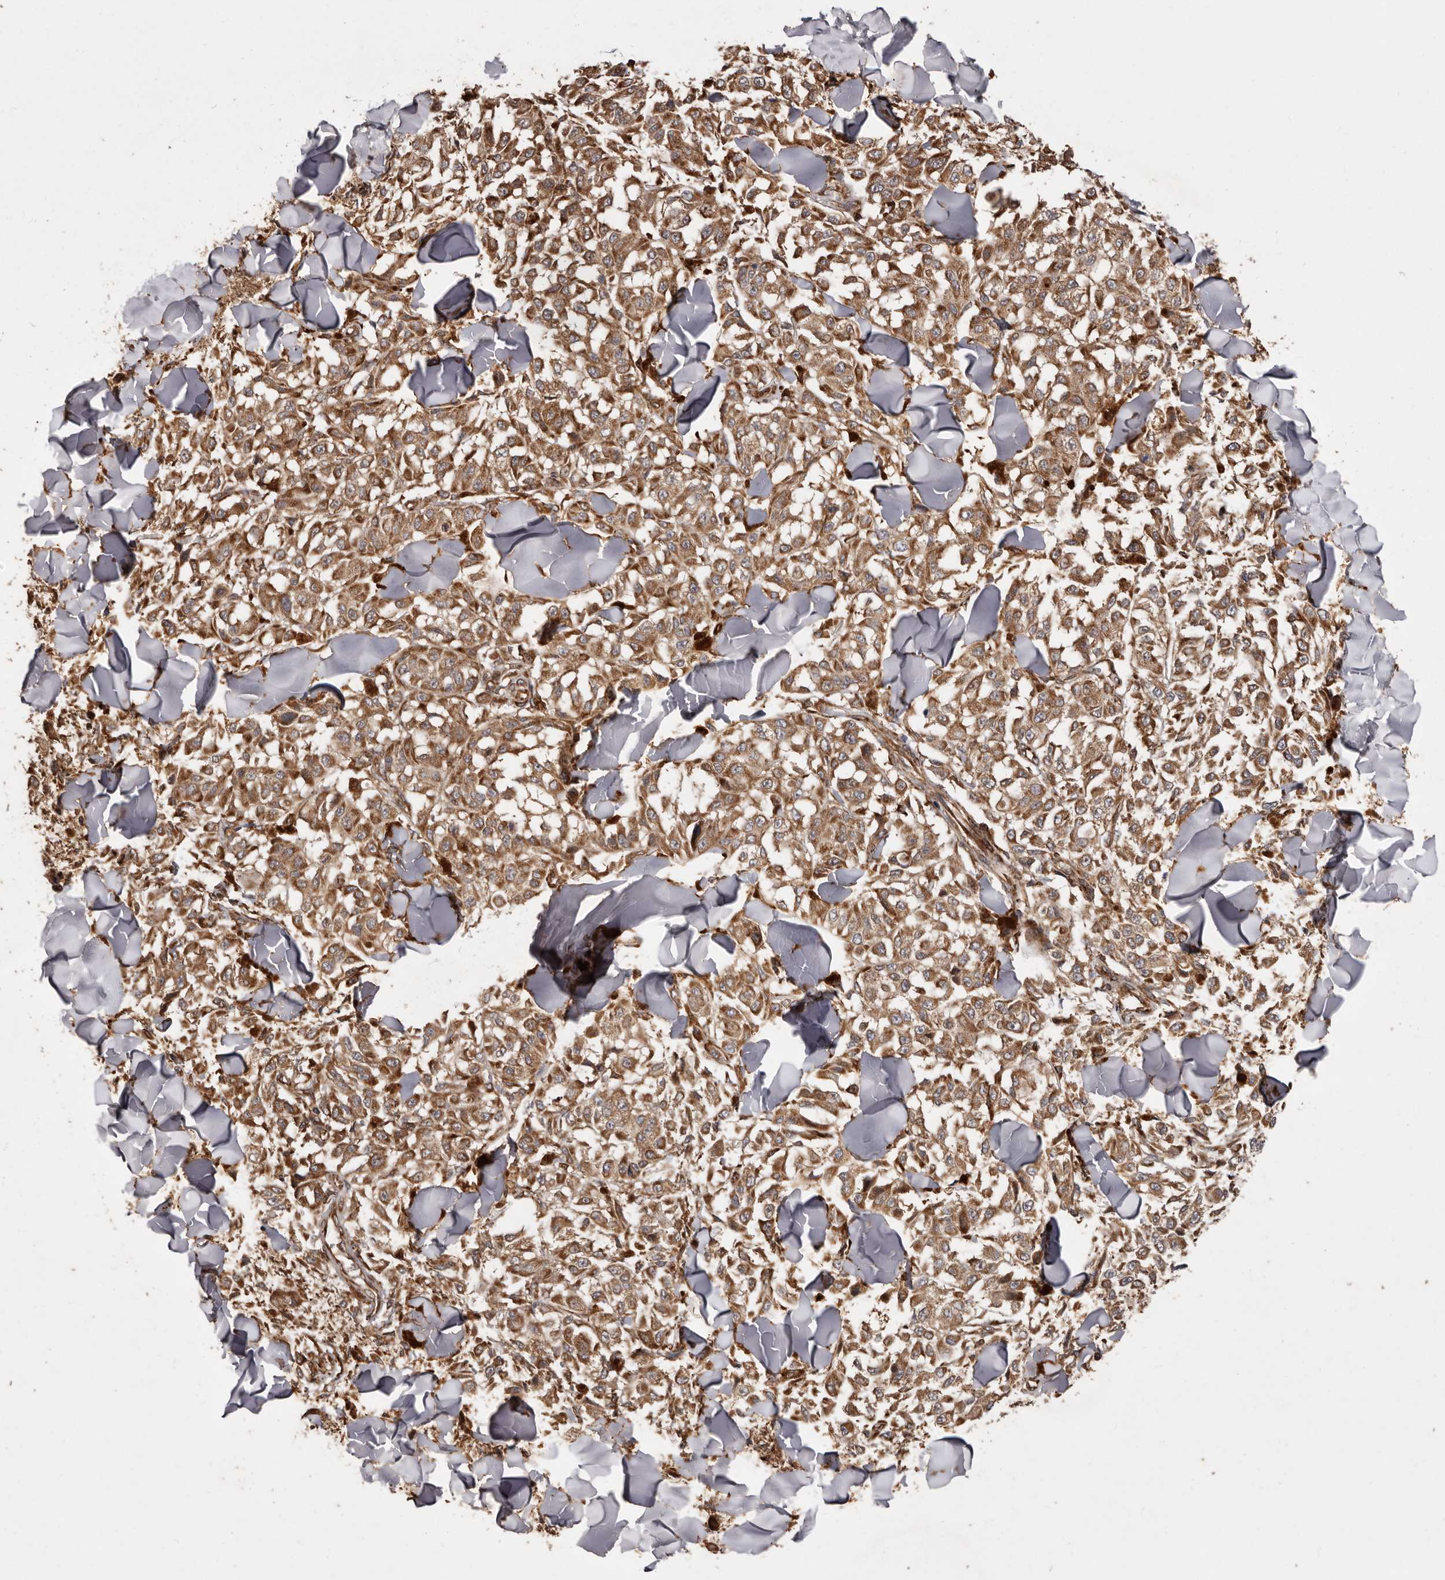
{"staining": {"intensity": "moderate", "quantity": ">75%", "location": "cytoplasmic/membranous"}, "tissue": "melanoma", "cell_type": "Tumor cells", "image_type": "cancer", "snomed": [{"axis": "morphology", "description": "Malignant melanoma, NOS"}, {"axis": "topography", "description": "Skin"}], "caption": "There is medium levels of moderate cytoplasmic/membranous staining in tumor cells of melanoma, as demonstrated by immunohistochemical staining (brown color).", "gene": "FLAD1", "patient": {"sex": "female", "age": 64}}